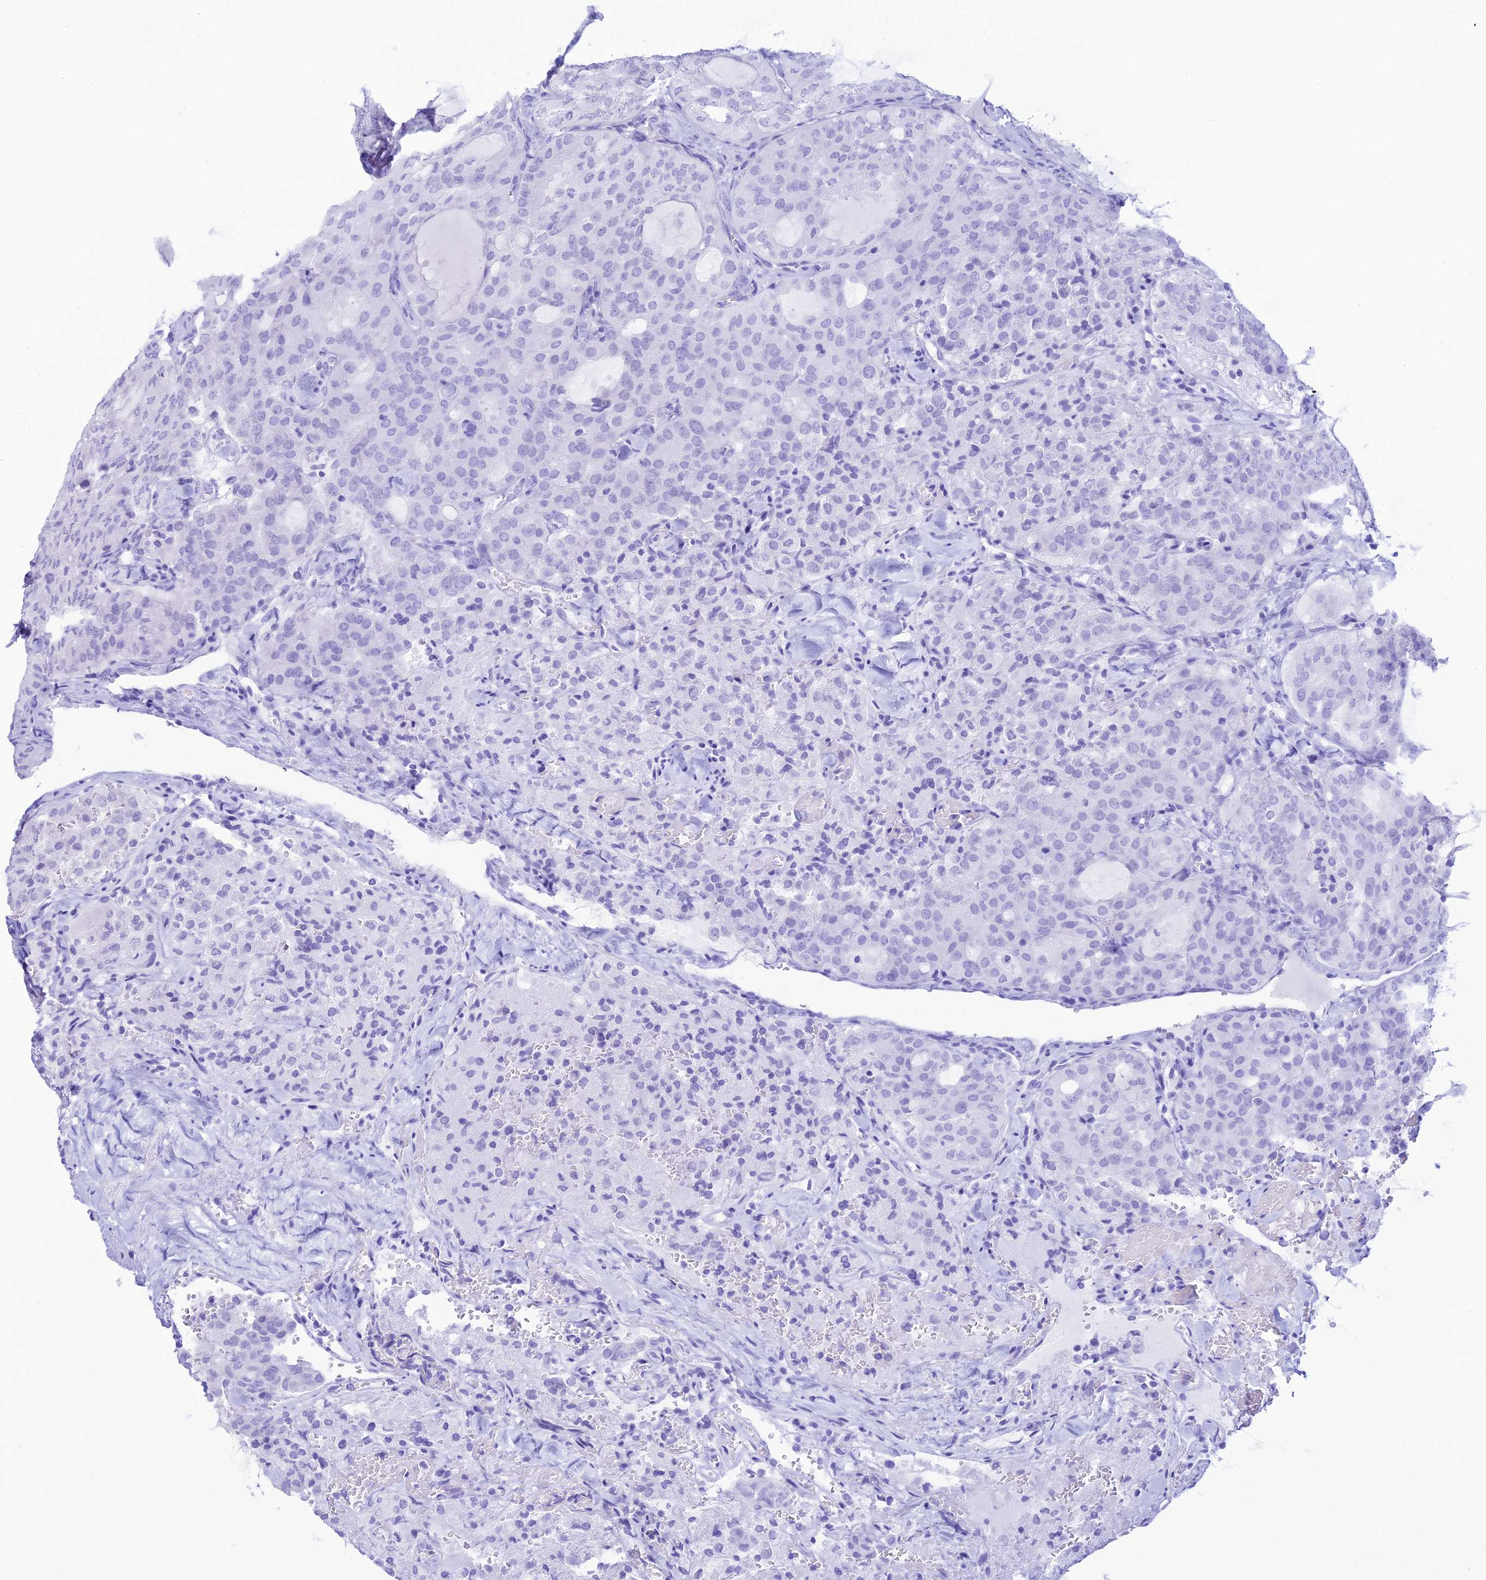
{"staining": {"intensity": "negative", "quantity": "none", "location": "none"}, "tissue": "thyroid cancer", "cell_type": "Tumor cells", "image_type": "cancer", "snomed": [{"axis": "morphology", "description": "Follicular adenoma carcinoma, NOS"}, {"axis": "topography", "description": "Thyroid gland"}], "caption": "The micrograph shows no staining of tumor cells in thyroid cancer (follicular adenoma carcinoma). The staining was performed using DAB to visualize the protein expression in brown, while the nuclei were stained in blue with hematoxylin (Magnification: 20x).", "gene": "ST8SIA5", "patient": {"sex": "male", "age": 75}}